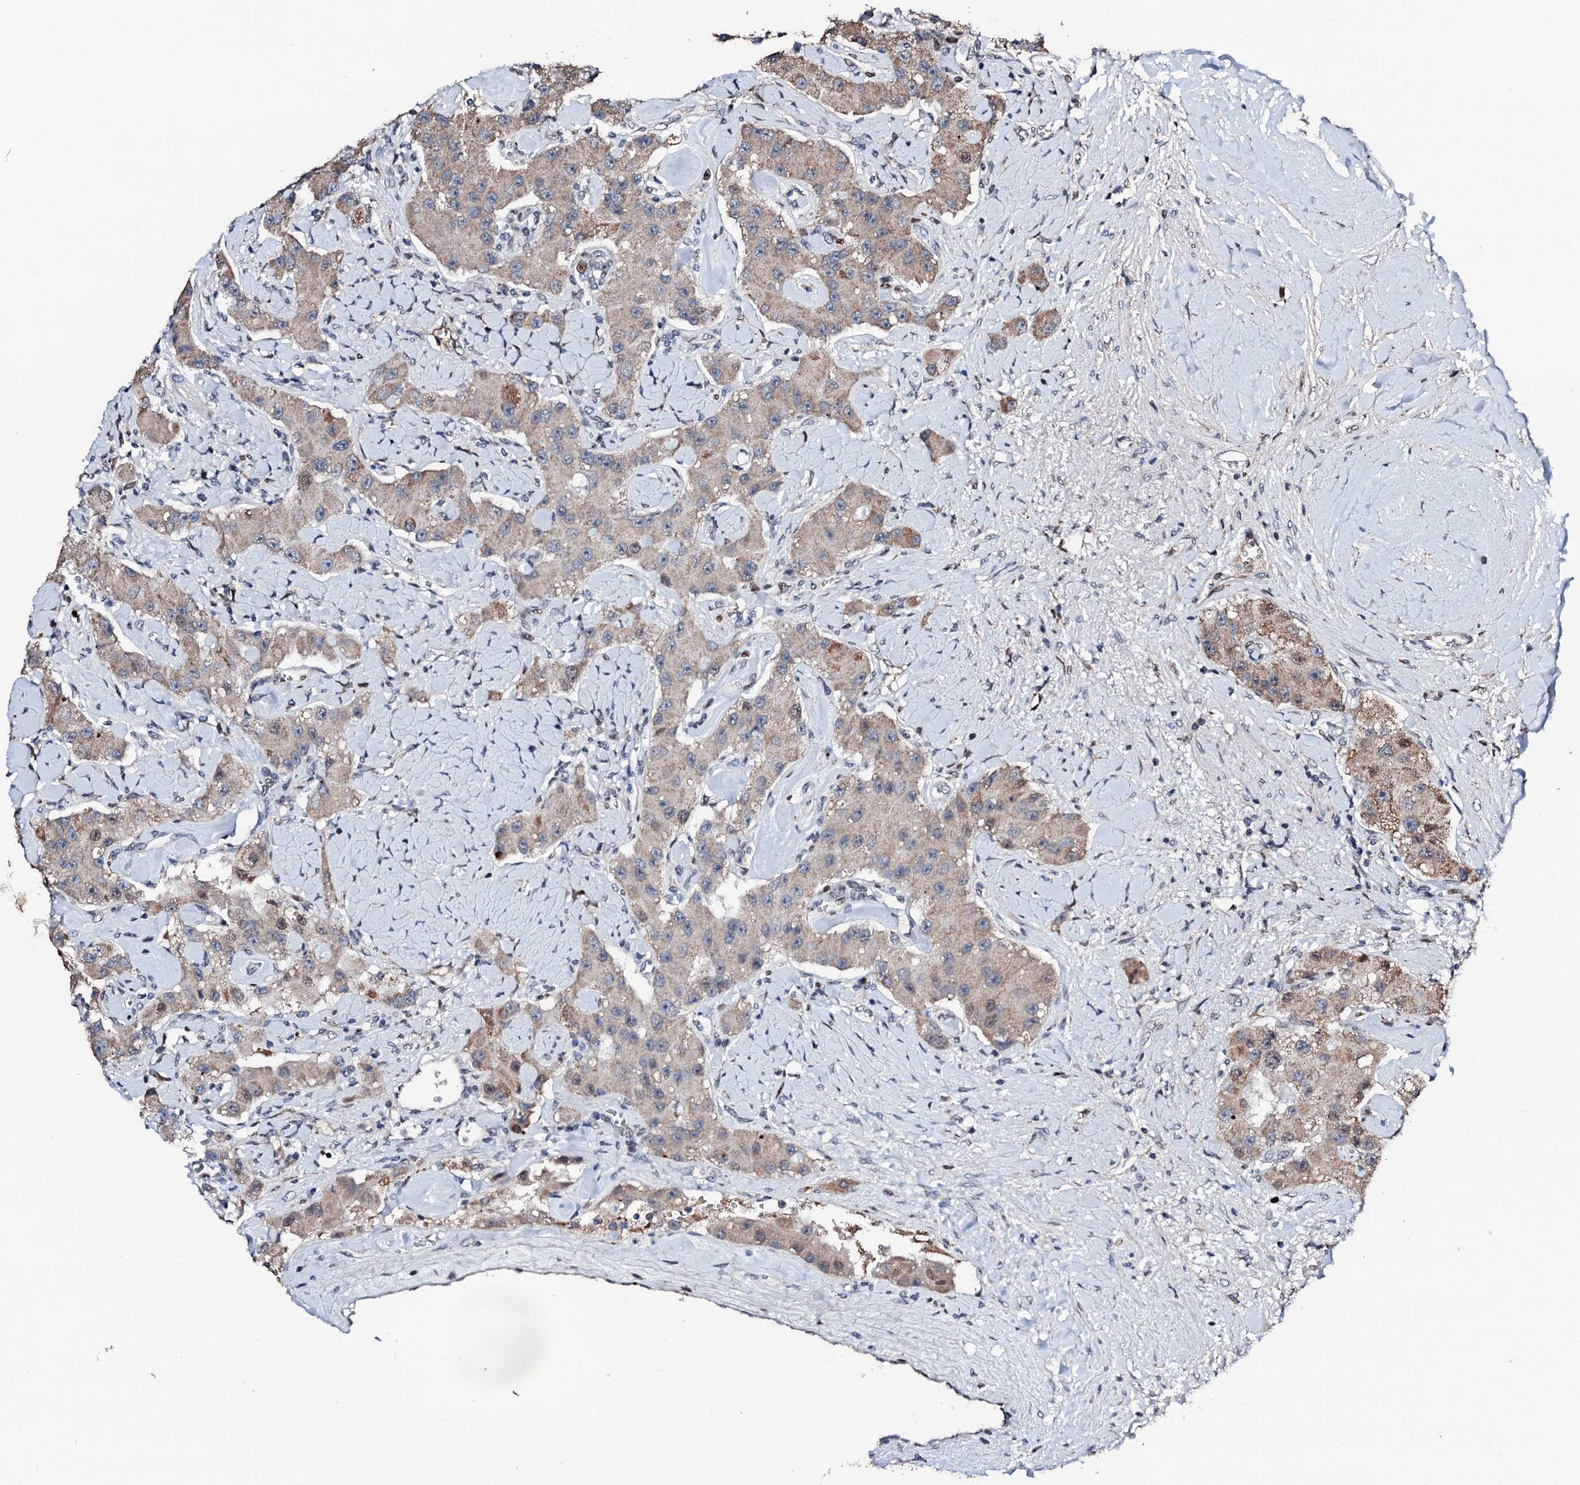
{"staining": {"intensity": "weak", "quantity": "<25%", "location": "cytoplasmic/membranous"}, "tissue": "carcinoid", "cell_type": "Tumor cells", "image_type": "cancer", "snomed": [{"axis": "morphology", "description": "Carcinoid, malignant, NOS"}, {"axis": "topography", "description": "Pancreas"}], "caption": "High power microscopy image of an IHC photomicrograph of carcinoid, revealing no significant expression in tumor cells.", "gene": "KIF18A", "patient": {"sex": "male", "age": 41}}